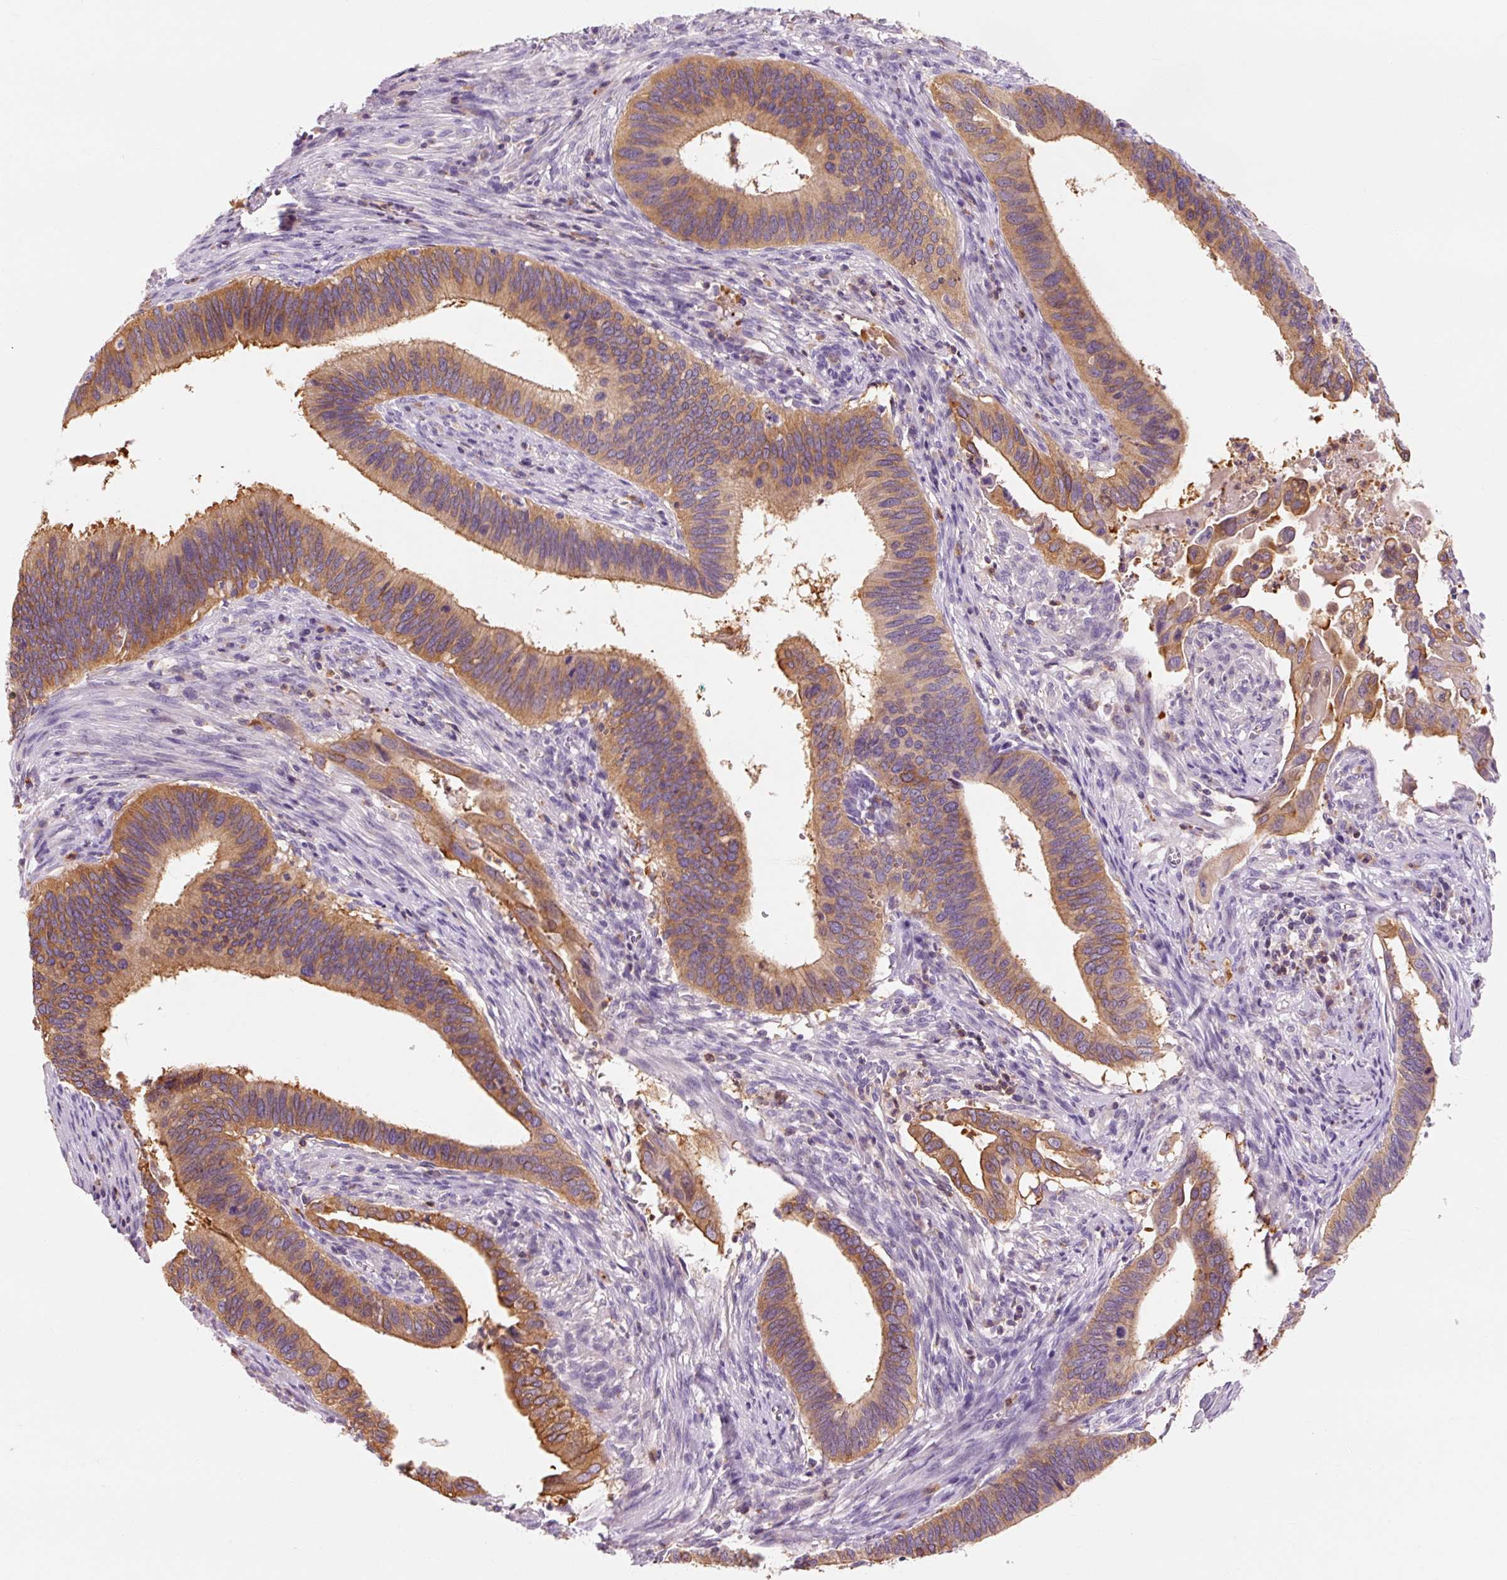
{"staining": {"intensity": "moderate", "quantity": ">75%", "location": "cytoplasmic/membranous"}, "tissue": "cervical cancer", "cell_type": "Tumor cells", "image_type": "cancer", "snomed": [{"axis": "morphology", "description": "Adenocarcinoma, NOS"}, {"axis": "topography", "description": "Cervix"}], "caption": "Protein expression analysis of human cervical cancer (adenocarcinoma) reveals moderate cytoplasmic/membranous staining in about >75% of tumor cells.", "gene": "OR8K1", "patient": {"sex": "female", "age": 42}}